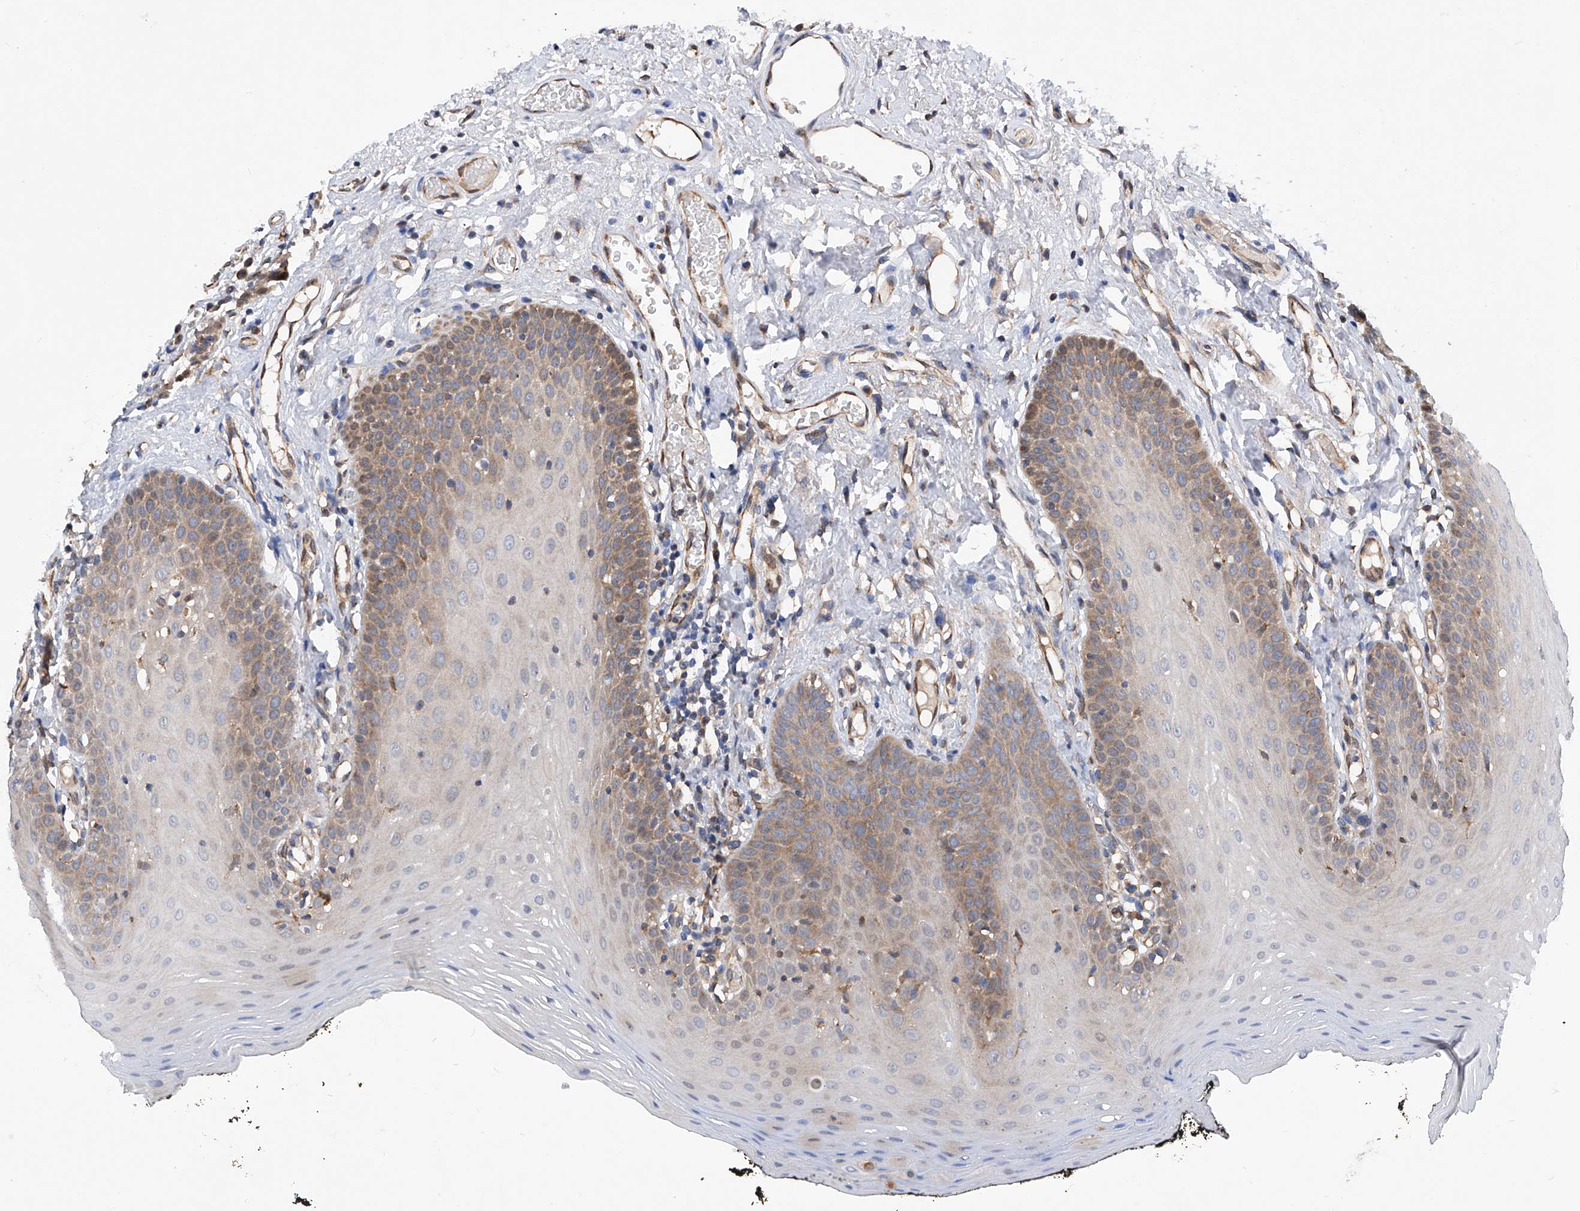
{"staining": {"intensity": "moderate", "quantity": "25%-75%", "location": "cytoplasmic/membranous"}, "tissue": "oral mucosa", "cell_type": "Squamous epithelial cells", "image_type": "normal", "snomed": [{"axis": "morphology", "description": "Normal tissue, NOS"}, {"axis": "topography", "description": "Oral tissue"}], "caption": "High-magnification brightfield microscopy of benign oral mucosa stained with DAB (brown) and counterstained with hematoxylin (blue). squamous epithelial cells exhibit moderate cytoplasmic/membranous expression is seen in approximately25%-75% of cells. The protein of interest is stained brown, and the nuclei are stained in blue (DAB (3,3'-diaminobenzidine) IHC with brightfield microscopy, high magnification).", "gene": "SPATA20", "patient": {"sex": "male", "age": 74}}